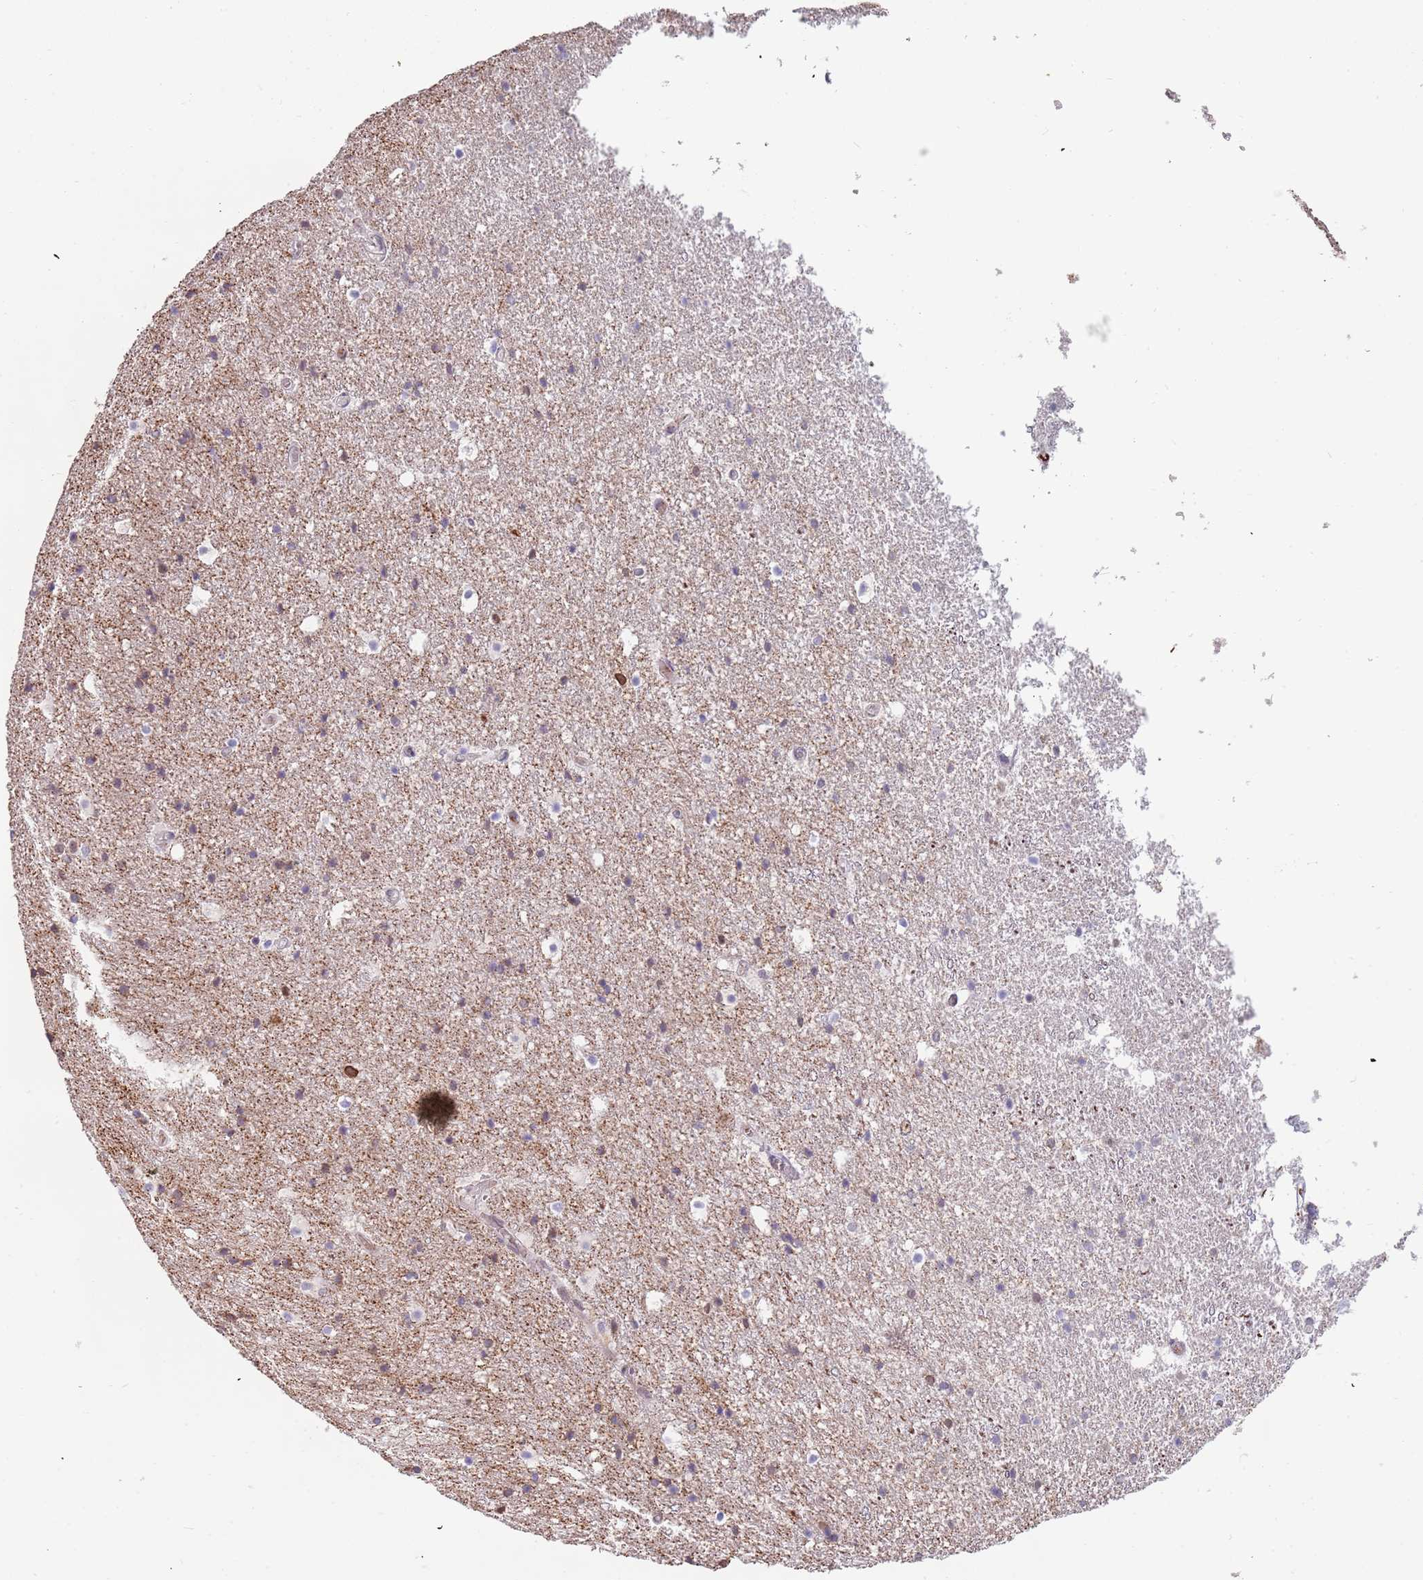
{"staining": {"intensity": "negative", "quantity": "none", "location": "none"}, "tissue": "hippocampus", "cell_type": "Glial cells", "image_type": "normal", "snomed": [{"axis": "morphology", "description": "Normal tissue, NOS"}, {"axis": "topography", "description": "Hippocampus"}], "caption": "DAB (3,3'-diaminobenzidine) immunohistochemical staining of unremarkable human hippocampus reveals no significant positivity in glial cells.", "gene": "KLHDC2", "patient": {"sex": "female", "age": 52}}